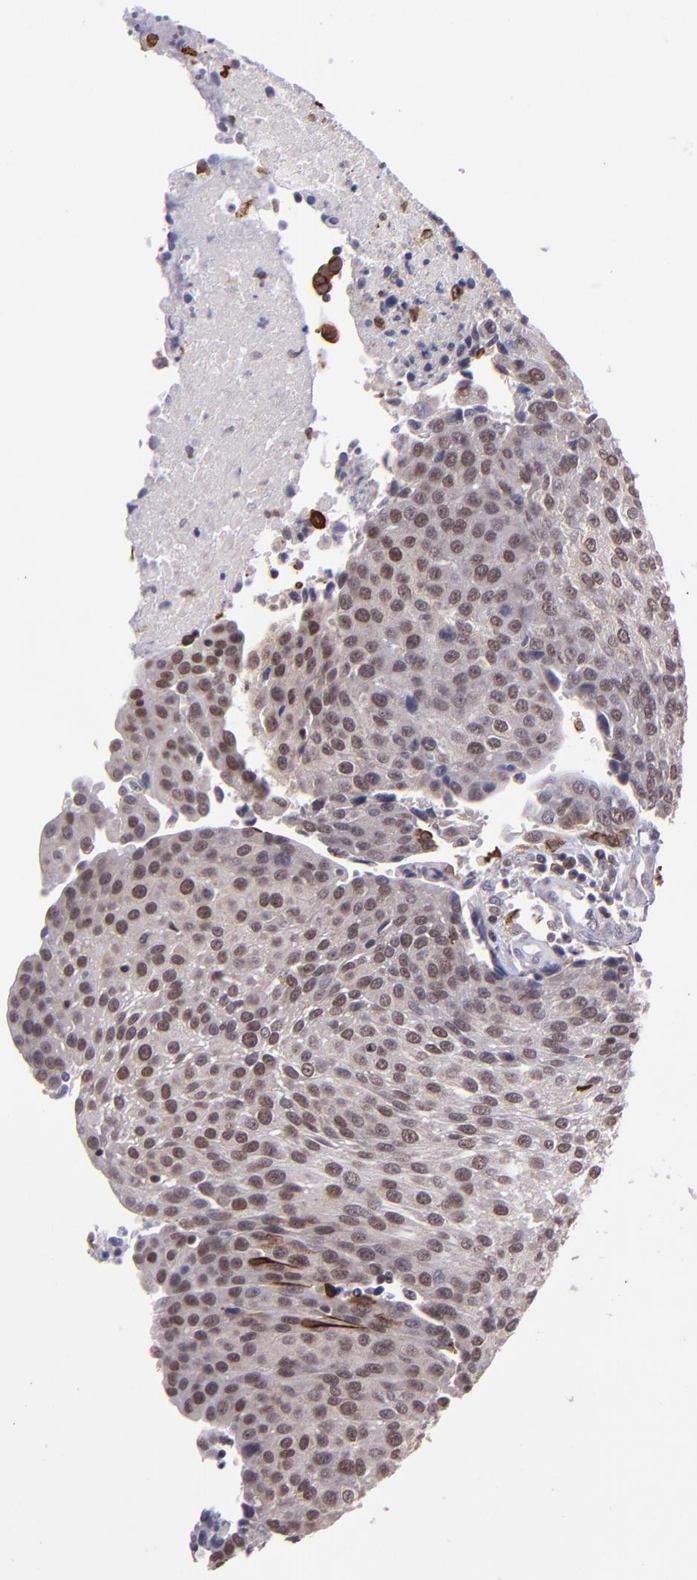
{"staining": {"intensity": "strong", "quantity": "<25%", "location": "cytoplasmic/membranous"}, "tissue": "urothelial cancer", "cell_type": "Tumor cells", "image_type": "cancer", "snomed": [{"axis": "morphology", "description": "Urothelial carcinoma, High grade"}, {"axis": "topography", "description": "Urinary bladder"}], "caption": "DAB immunohistochemical staining of human high-grade urothelial carcinoma demonstrates strong cytoplasmic/membranous protein staining in about <25% of tumor cells.", "gene": "ELF1", "patient": {"sex": "female", "age": 85}}